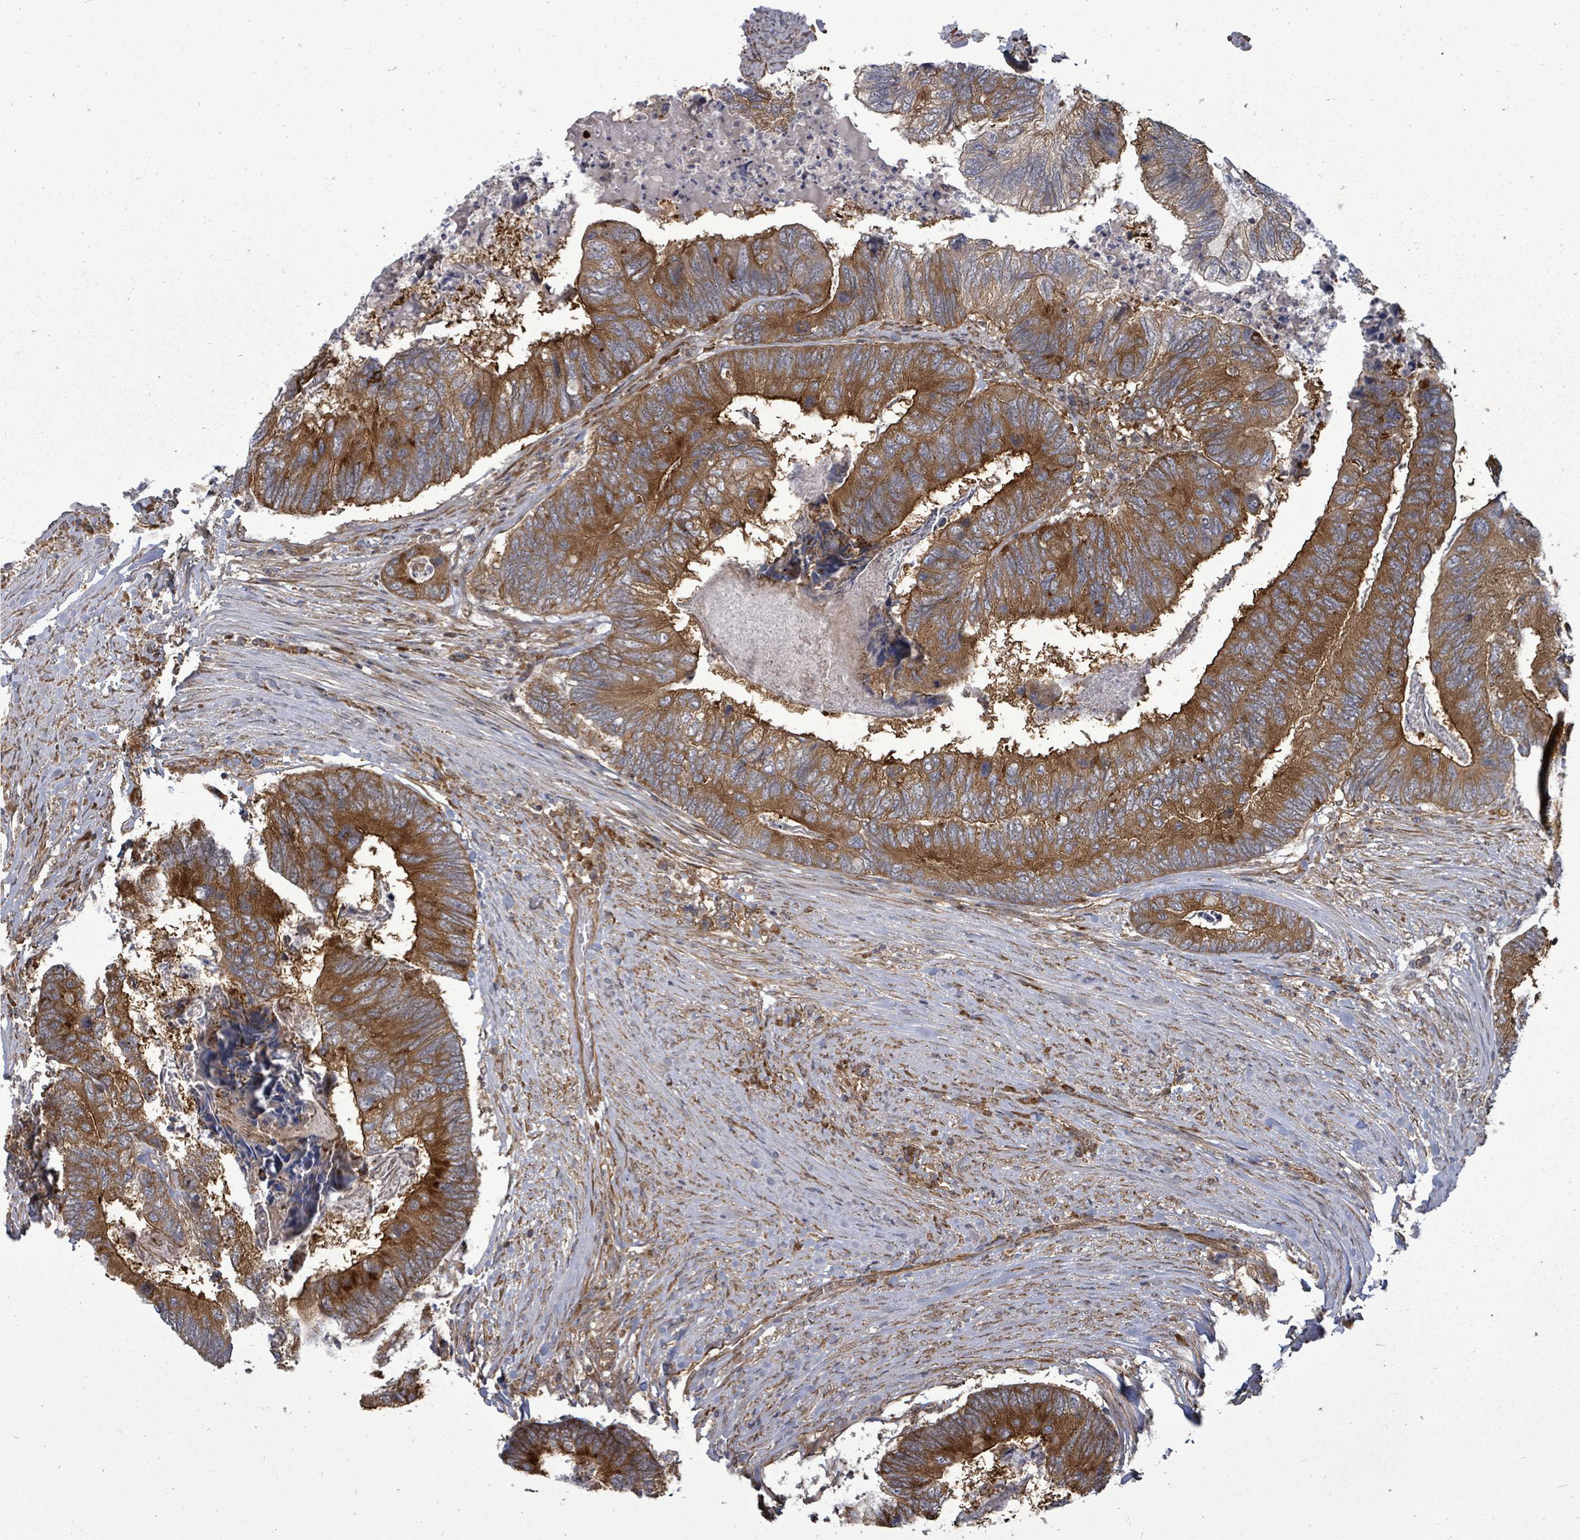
{"staining": {"intensity": "strong", "quantity": ">75%", "location": "cytoplasmic/membranous"}, "tissue": "colorectal cancer", "cell_type": "Tumor cells", "image_type": "cancer", "snomed": [{"axis": "morphology", "description": "Adenocarcinoma, NOS"}, {"axis": "topography", "description": "Colon"}], "caption": "Protein staining of adenocarcinoma (colorectal) tissue shows strong cytoplasmic/membranous positivity in approximately >75% of tumor cells.", "gene": "EIF3C", "patient": {"sex": "female", "age": 67}}